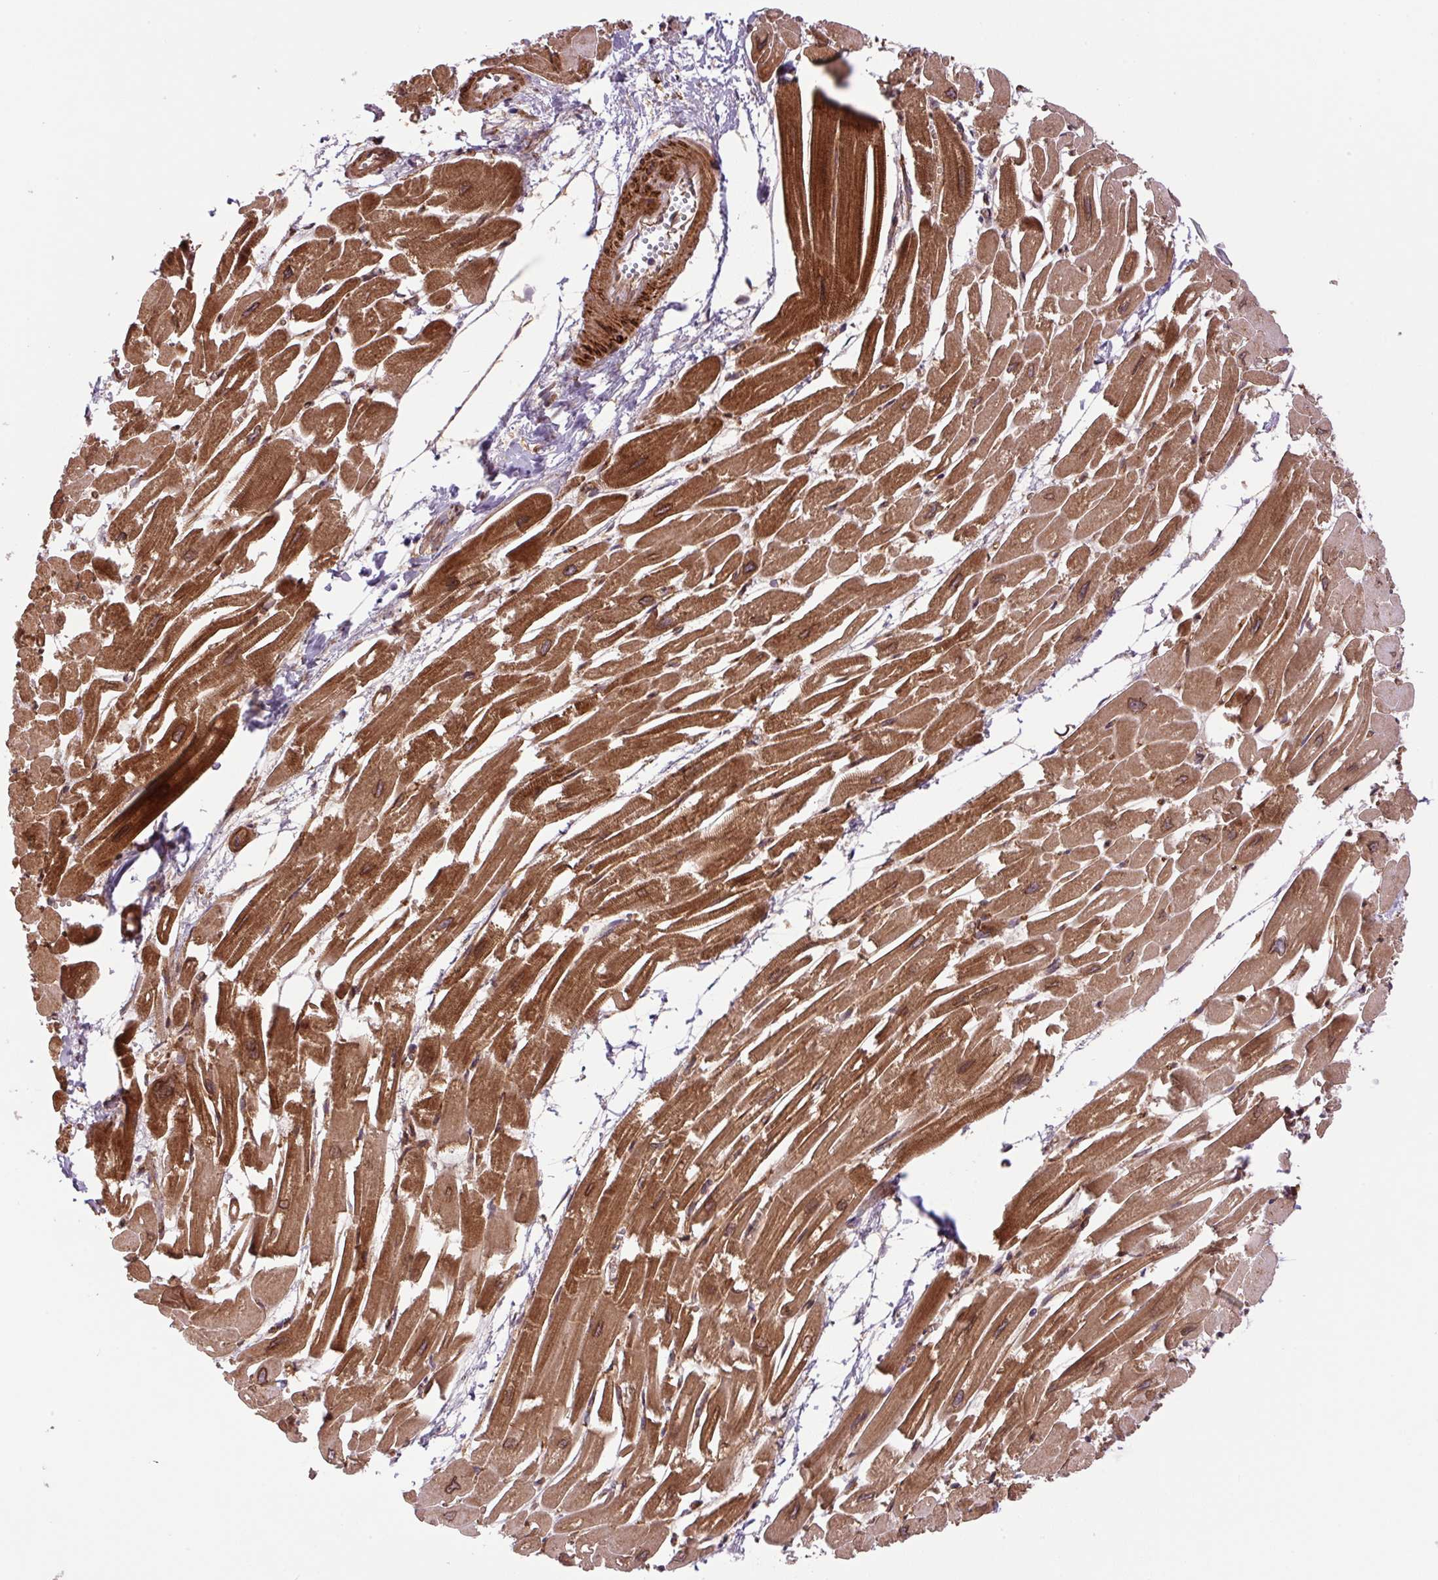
{"staining": {"intensity": "strong", "quantity": ">75%", "location": "cytoplasmic/membranous"}, "tissue": "heart muscle", "cell_type": "Cardiomyocytes", "image_type": "normal", "snomed": [{"axis": "morphology", "description": "Normal tissue, NOS"}, {"axis": "topography", "description": "Heart"}], "caption": "High-power microscopy captured an IHC histopathology image of normal heart muscle, revealing strong cytoplasmic/membranous staining in about >75% of cardiomyocytes. (DAB (3,3'-diaminobenzidine) IHC, brown staining for protein, blue staining for nuclei).", "gene": "SEPTIN10", "patient": {"sex": "male", "age": 54}}